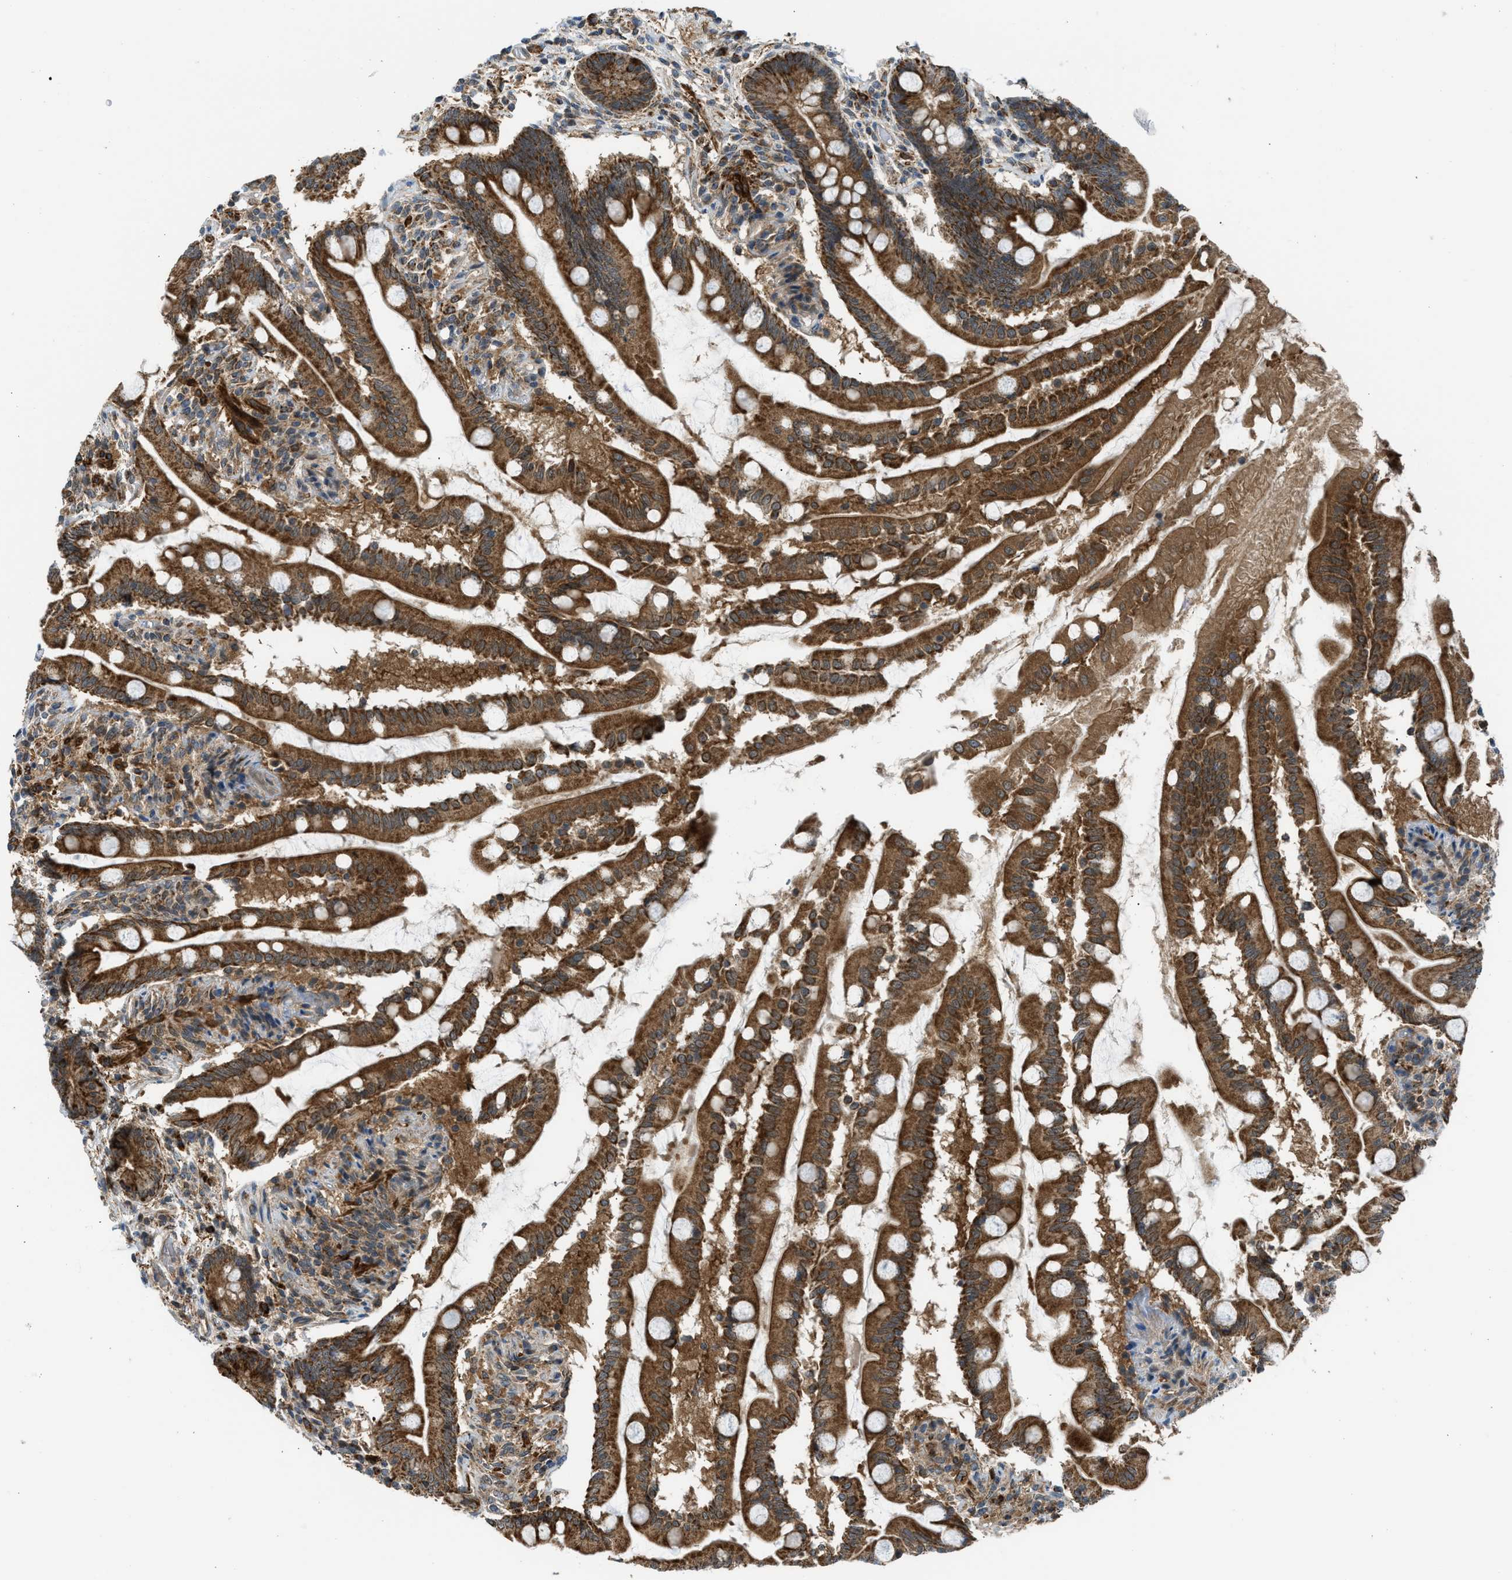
{"staining": {"intensity": "strong", "quantity": ">75%", "location": "cytoplasmic/membranous"}, "tissue": "small intestine", "cell_type": "Glandular cells", "image_type": "normal", "snomed": [{"axis": "morphology", "description": "Normal tissue, NOS"}, {"axis": "topography", "description": "Small intestine"}], "caption": "Immunohistochemistry (IHC) of unremarkable human small intestine reveals high levels of strong cytoplasmic/membranous positivity in approximately >75% of glandular cells. (brown staining indicates protein expression, while blue staining denotes nuclei).", "gene": "SESN2", "patient": {"sex": "female", "age": 56}}